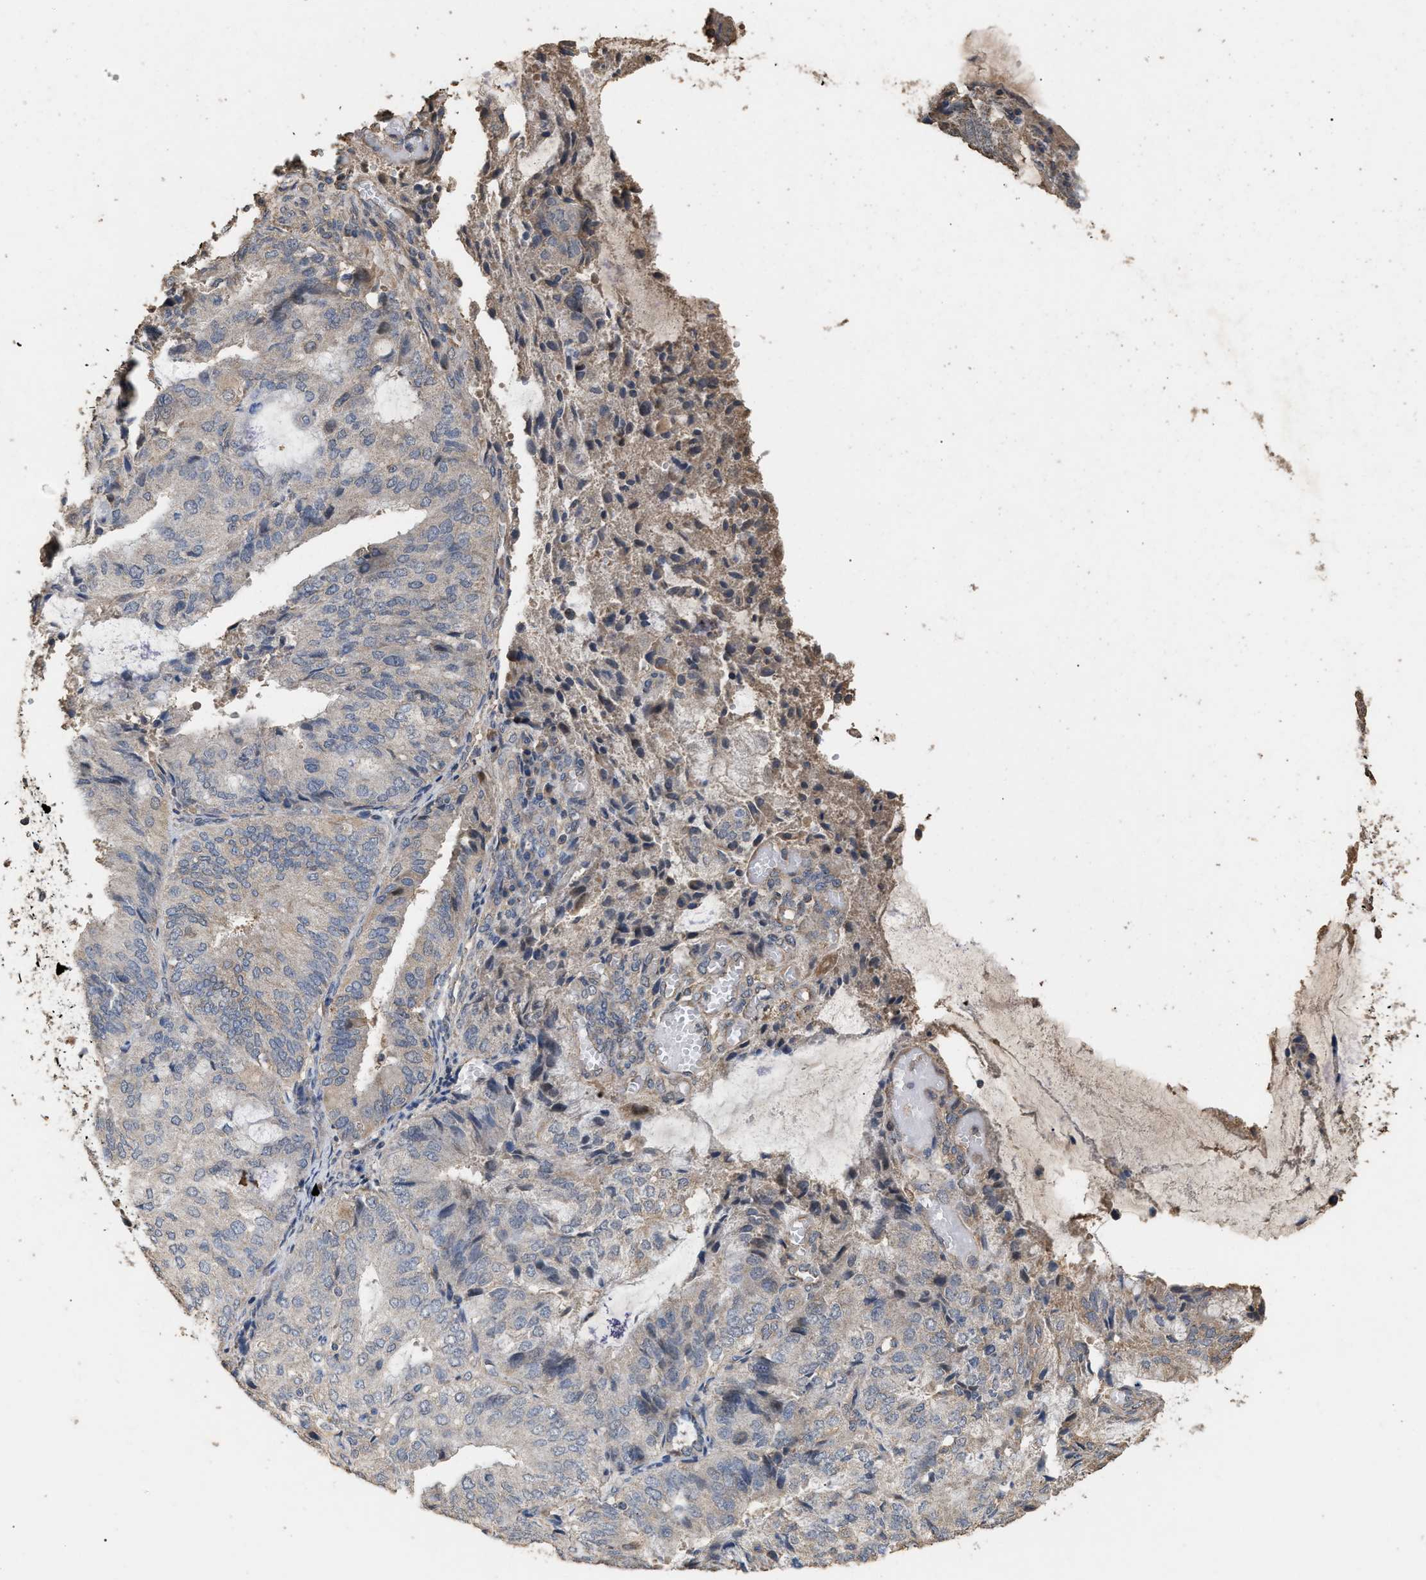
{"staining": {"intensity": "weak", "quantity": "<25%", "location": "cytoplasmic/membranous"}, "tissue": "endometrial cancer", "cell_type": "Tumor cells", "image_type": "cancer", "snomed": [{"axis": "morphology", "description": "Adenocarcinoma, NOS"}, {"axis": "topography", "description": "Endometrium"}], "caption": "This is an immunohistochemistry image of endometrial adenocarcinoma. There is no positivity in tumor cells.", "gene": "HTRA3", "patient": {"sex": "female", "age": 81}}